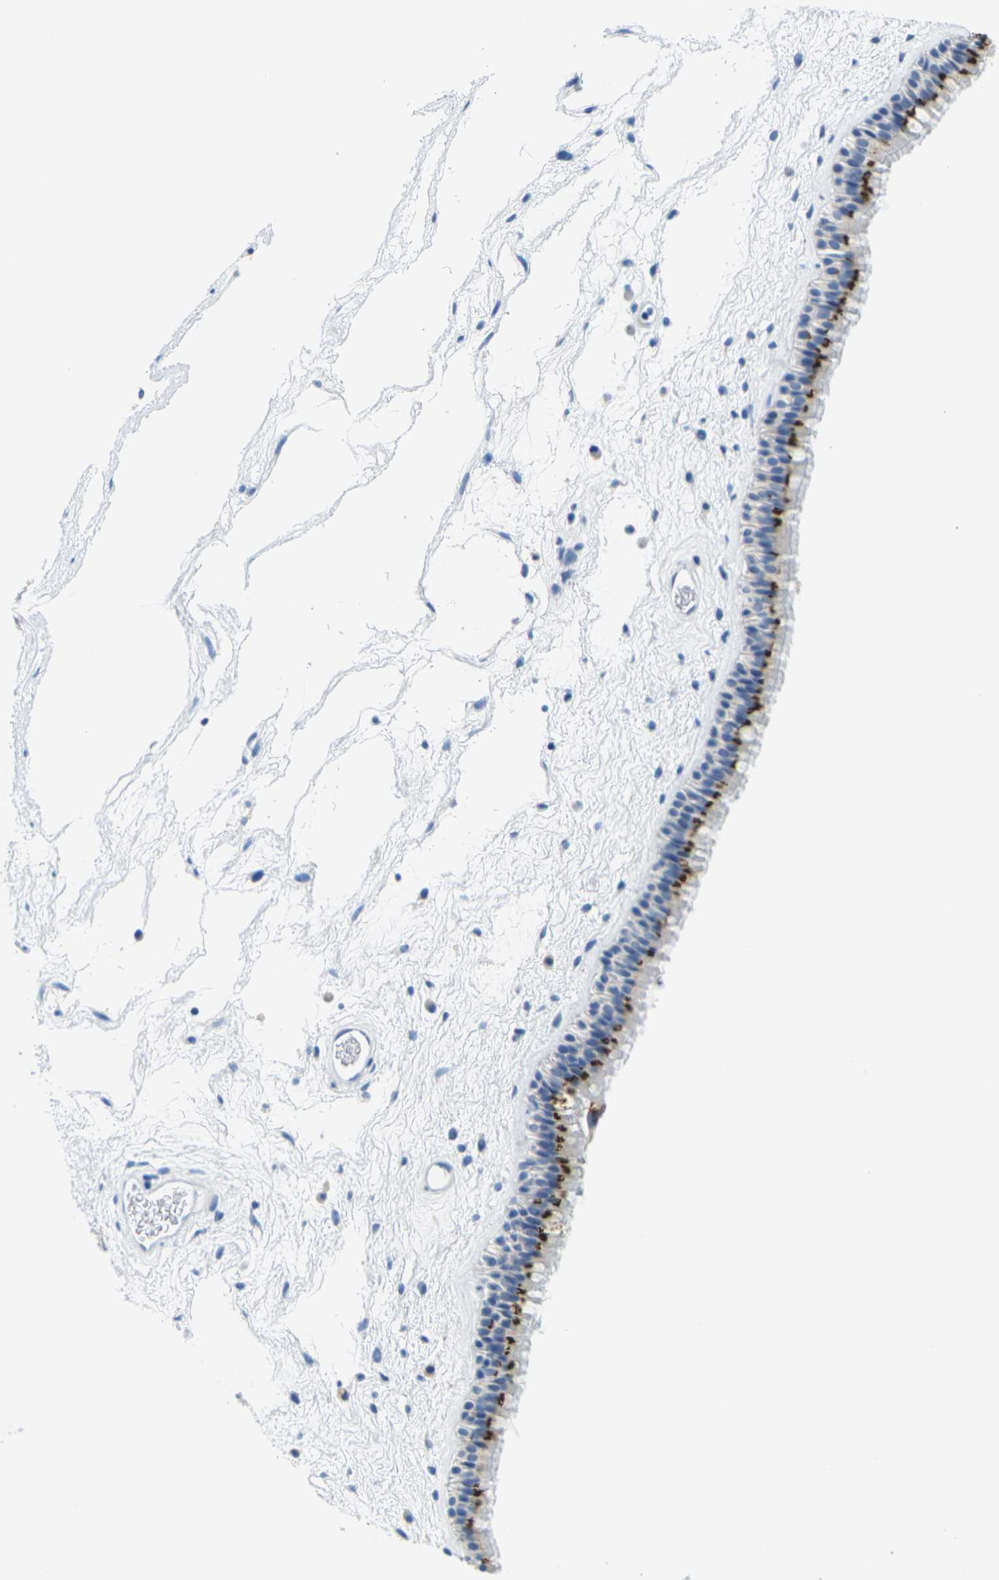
{"staining": {"intensity": "strong", "quantity": ">75%", "location": "cytoplasmic/membranous"}, "tissue": "nasopharynx", "cell_type": "Respiratory epithelial cells", "image_type": "normal", "snomed": [{"axis": "morphology", "description": "Normal tissue, NOS"}, {"axis": "morphology", "description": "Inflammation, NOS"}, {"axis": "topography", "description": "Nasopharynx"}], "caption": "The image demonstrates immunohistochemical staining of benign nasopharynx. There is strong cytoplasmic/membranous positivity is identified in approximately >75% of respiratory epithelial cells. The protein is stained brown, and the nuclei are stained in blue (DAB IHC with brightfield microscopy, high magnification).", "gene": "FAM3D", "patient": {"sex": "male", "age": 48}}